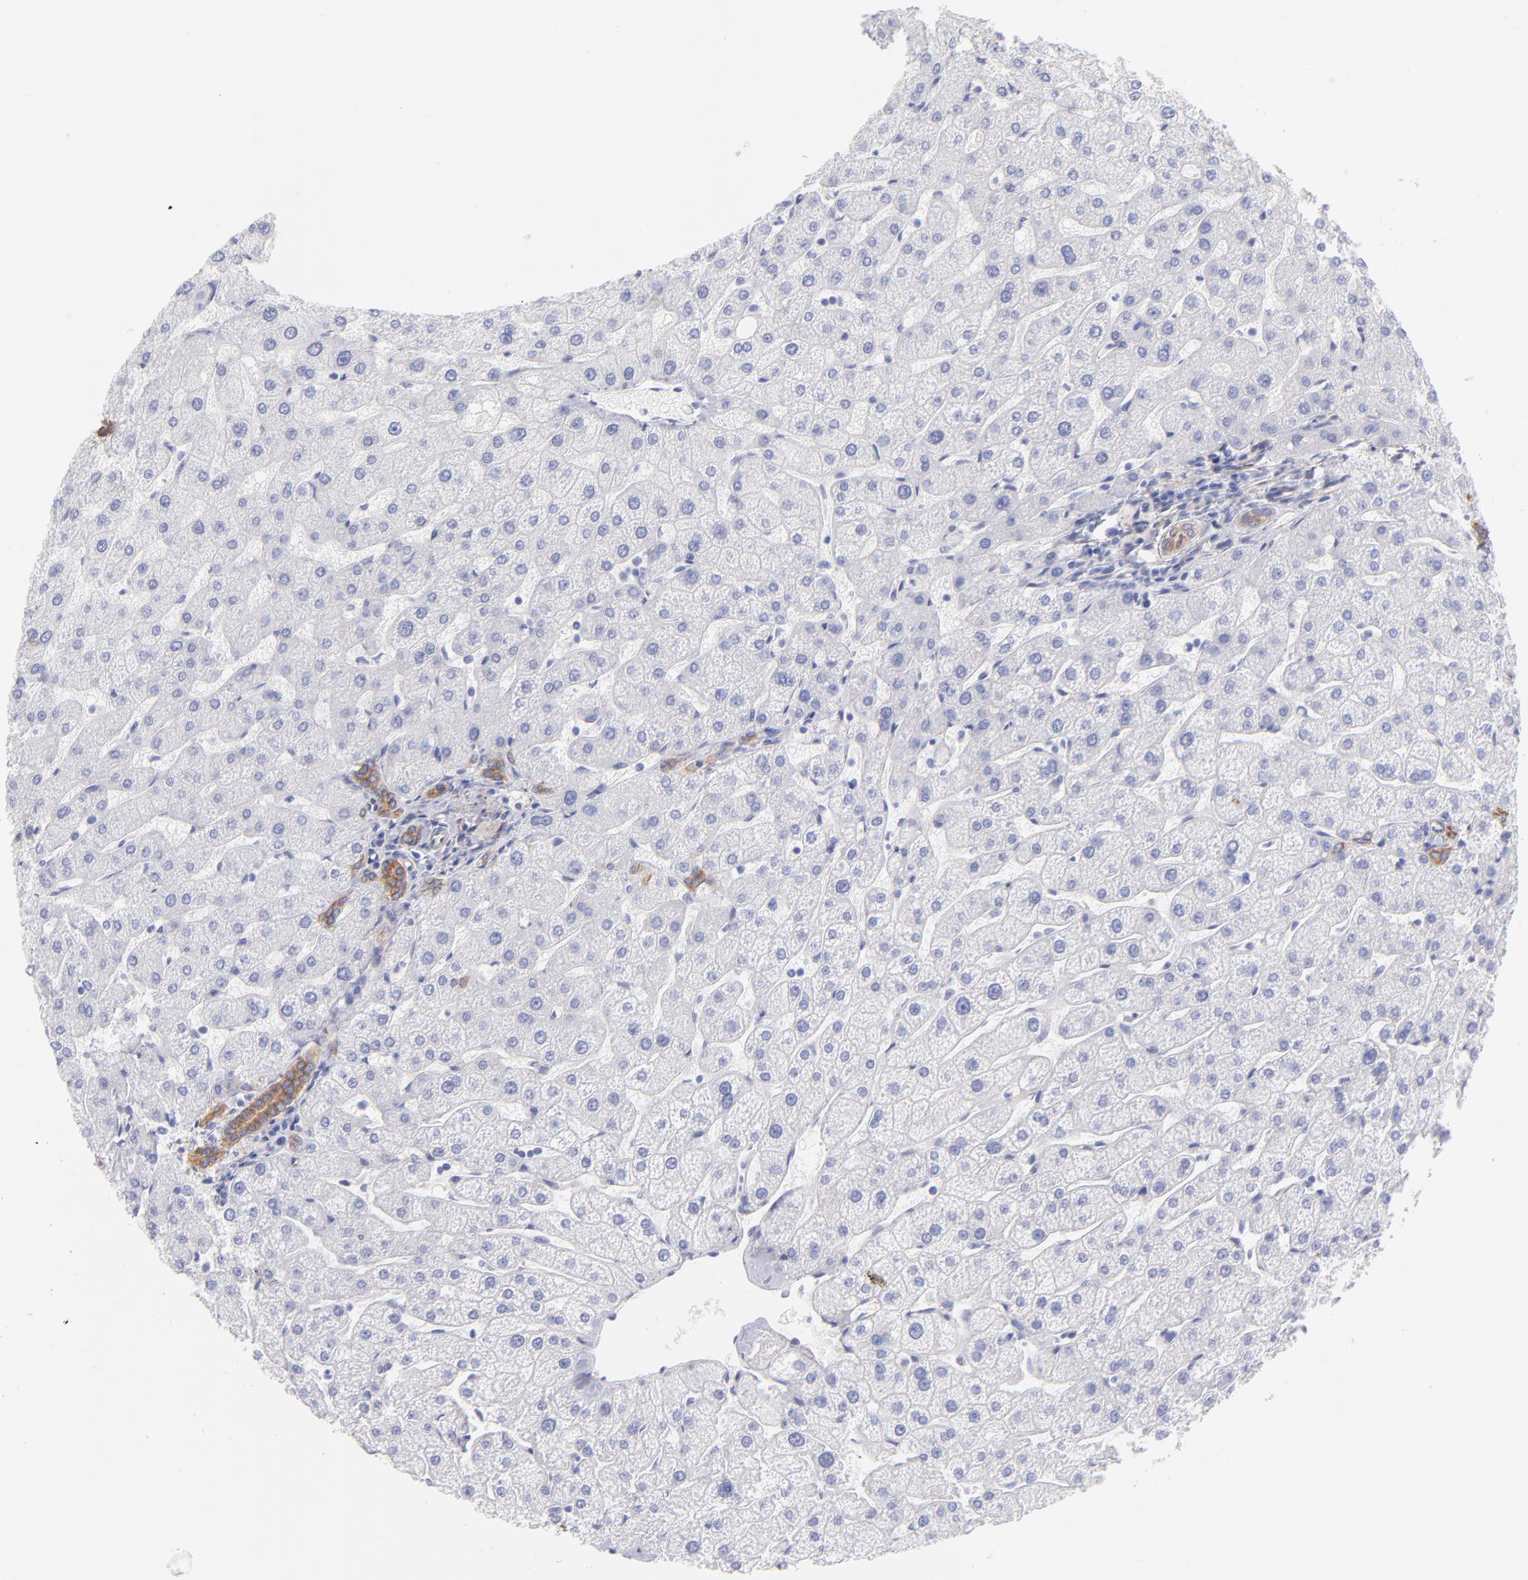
{"staining": {"intensity": "moderate", "quantity": ">75%", "location": "cytoplasmic/membranous"}, "tissue": "liver", "cell_type": "Cholangiocytes", "image_type": "normal", "snomed": [{"axis": "morphology", "description": "Normal tissue, NOS"}, {"axis": "topography", "description": "Liver"}], "caption": "Moderate cytoplasmic/membranous staining is appreciated in about >75% of cholangiocytes in normal liver.", "gene": "PLEC", "patient": {"sex": "male", "age": 67}}